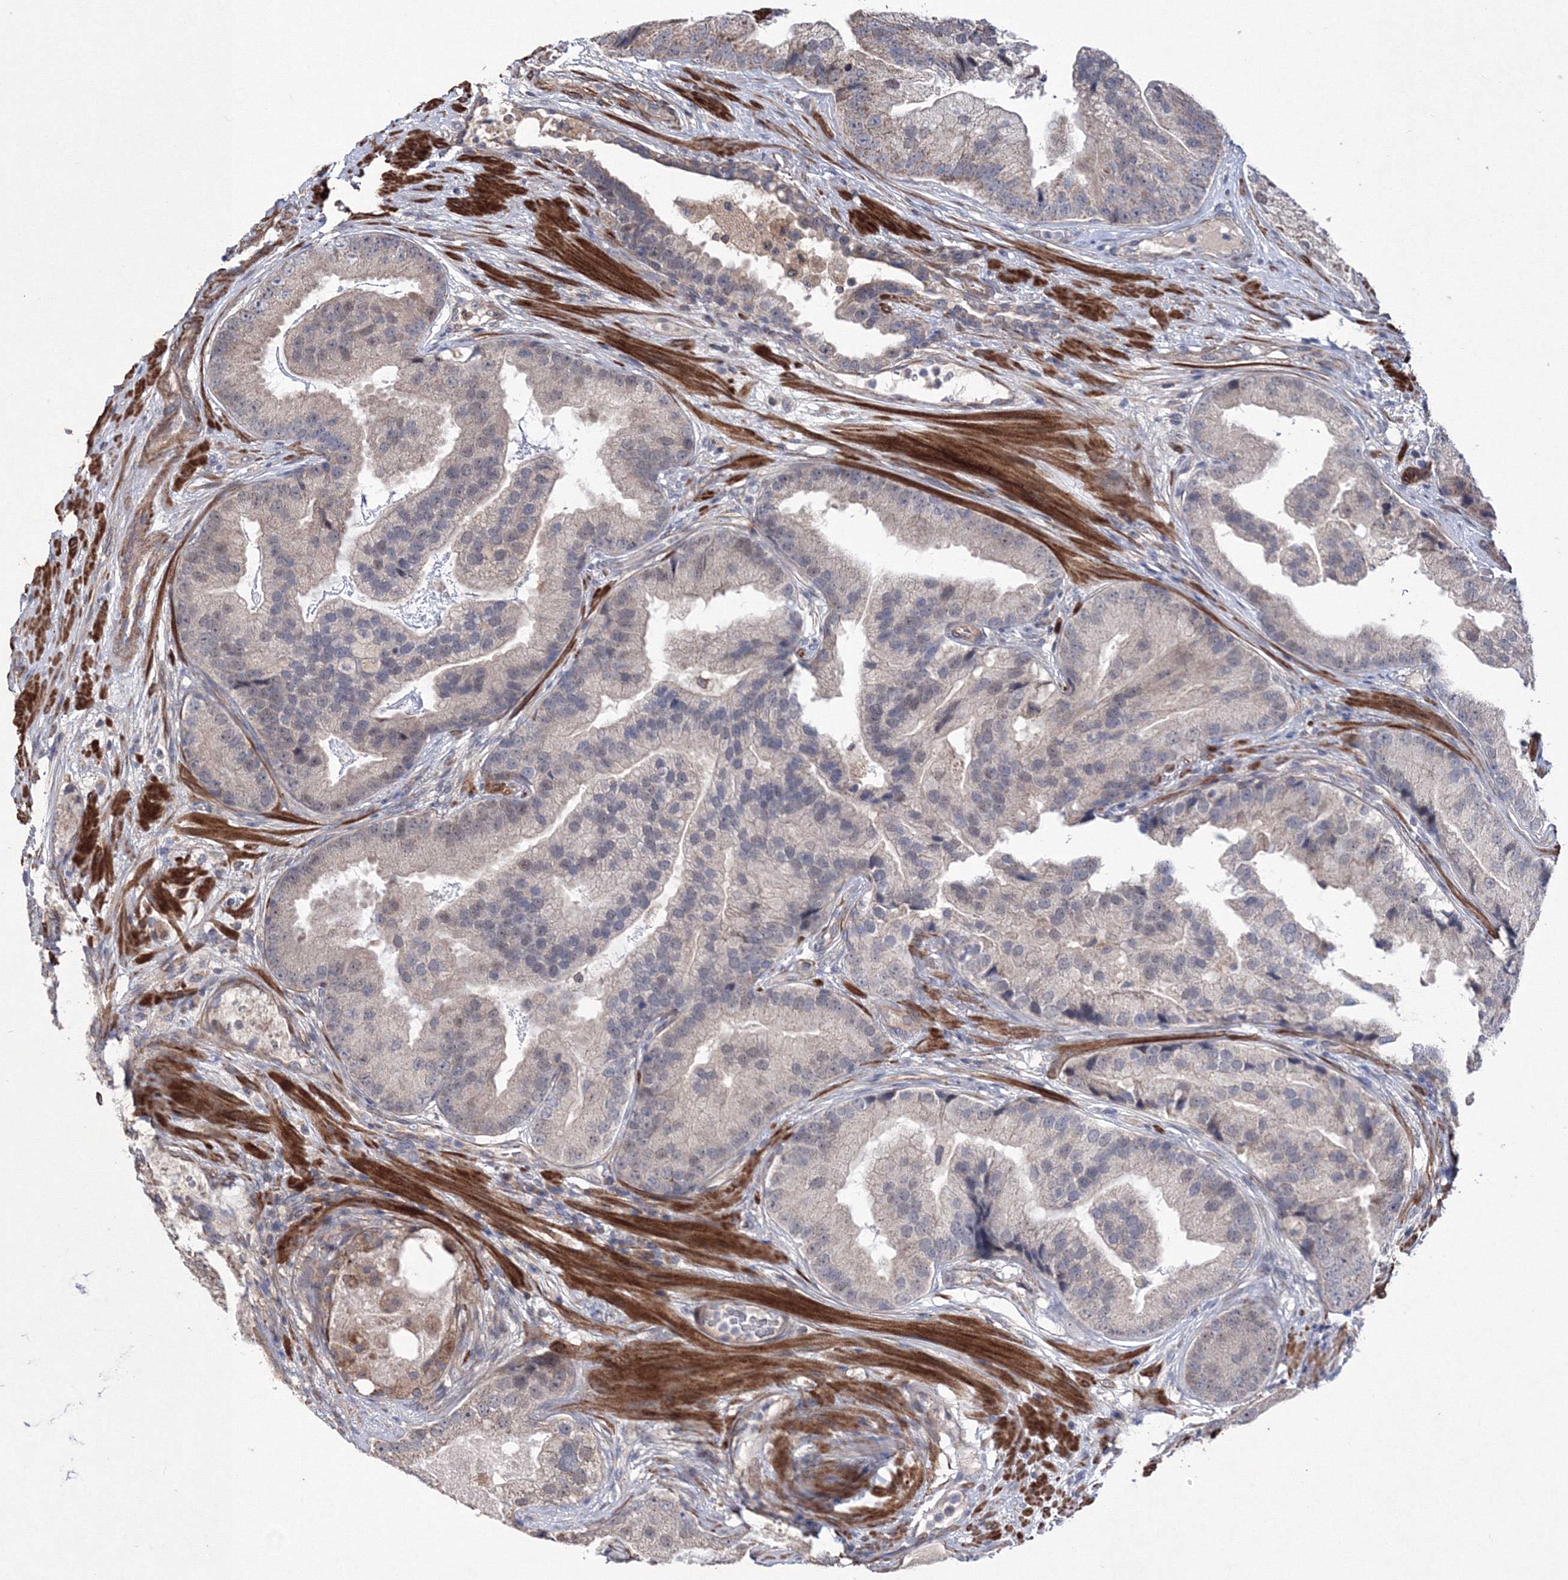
{"staining": {"intensity": "negative", "quantity": "none", "location": "none"}, "tissue": "prostate cancer", "cell_type": "Tumor cells", "image_type": "cancer", "snomed": [{"axis": "morphology", "description": "Adenocarcinoma, High grade"}, {"axis": "topography", "description": "Prostate"}], "caption": "Immunohistochemistry of human prostate cancer demonstrates no expression in tumor cells.", "gene": "PPP2R2B", "patient": {"sex": "male", "age": 70}}